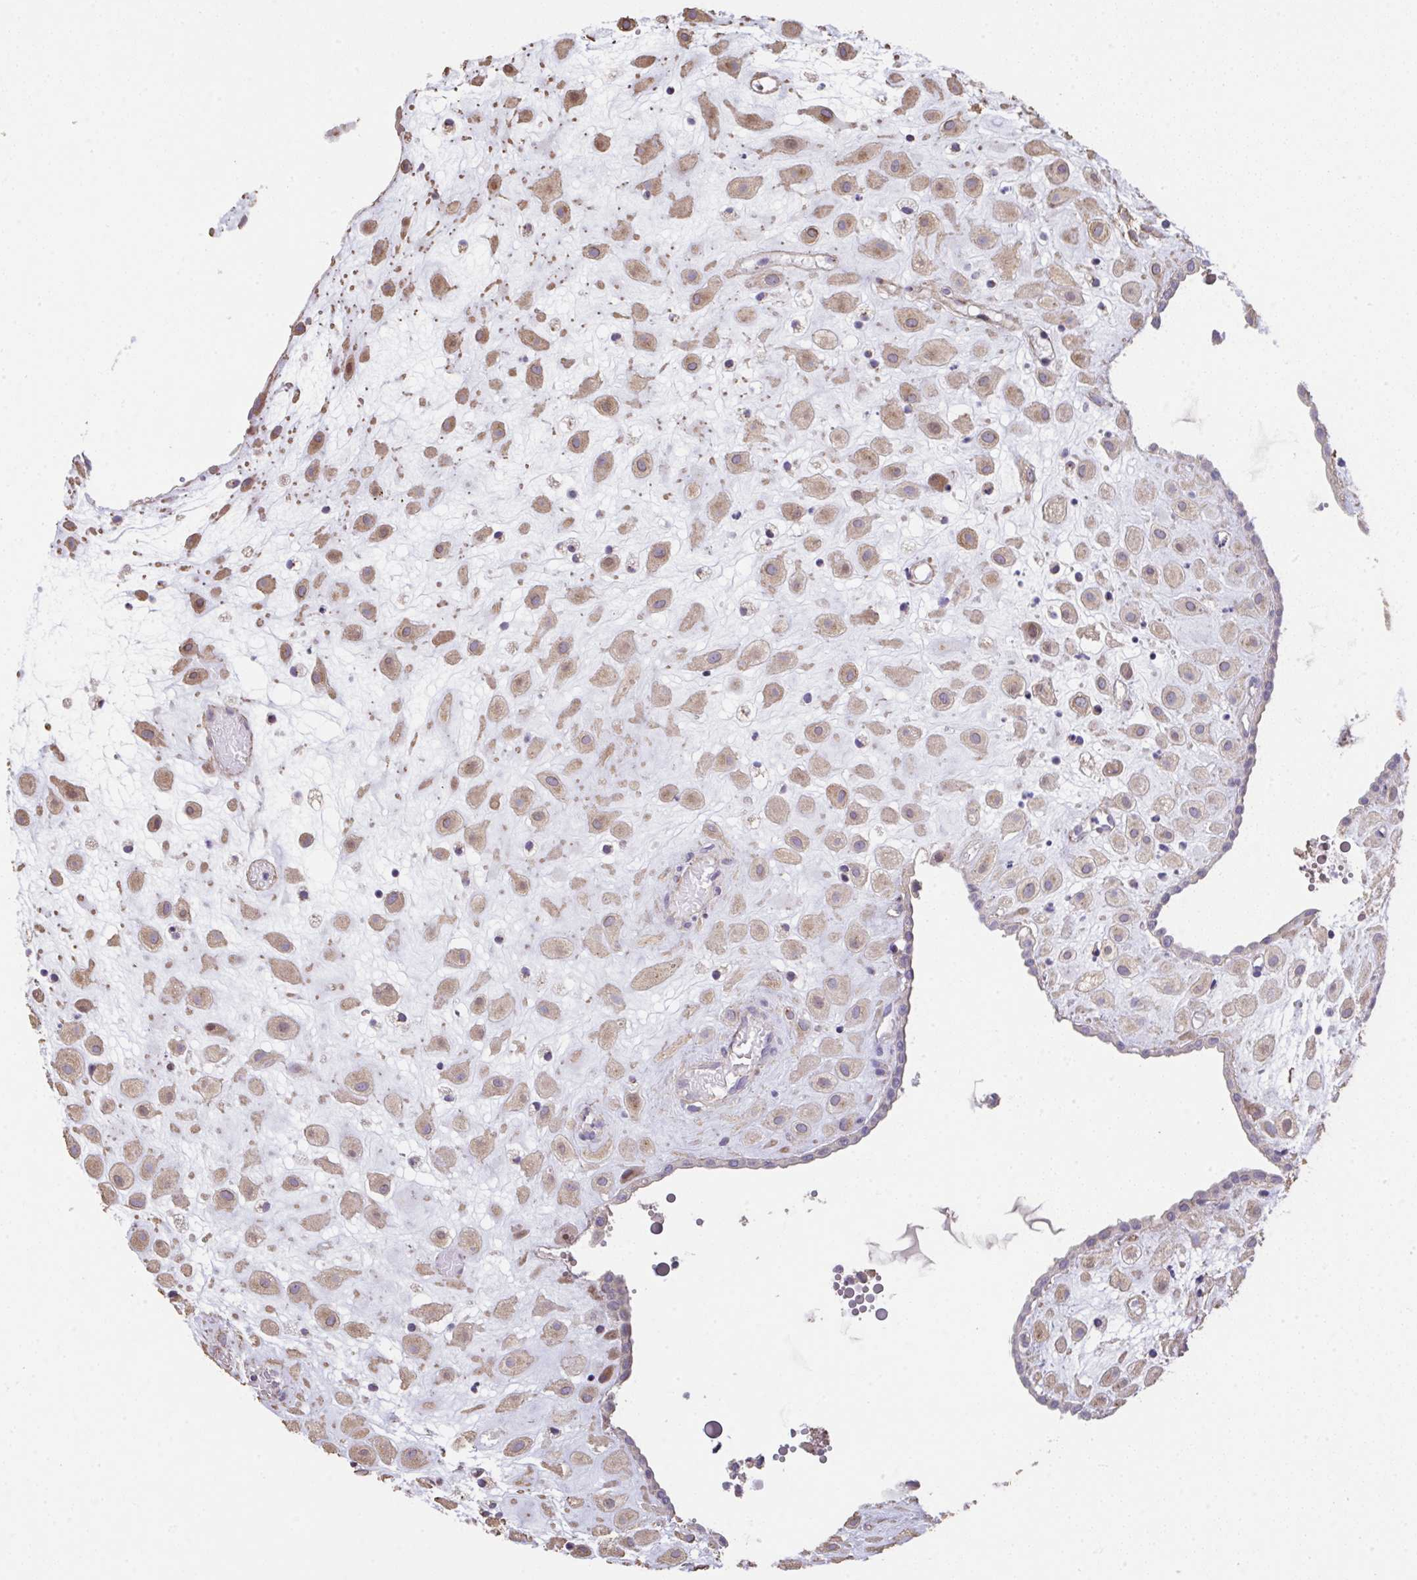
{"staining": {"intensity": "weak", "quantity": ">75%", "location": "cytoplasmic/membranous"}, "tissue": "placenta", "cell_type": "Decidual cells", "image_type": "normal", "snomed": [{"axis": "morphology", "description": "Normal tissue, NOS"}, {"axis": "topography", "description": "Placenta"}], "caption": "A high-resolution micrograph shows immunohistochemistry staining of normal placenta, which displays weak cytoplasmic/membranous positivity in approximately >75% of decidual cells.", "gene": "RUNDC3B", "patient": {"sex": "female", "age": 24}}